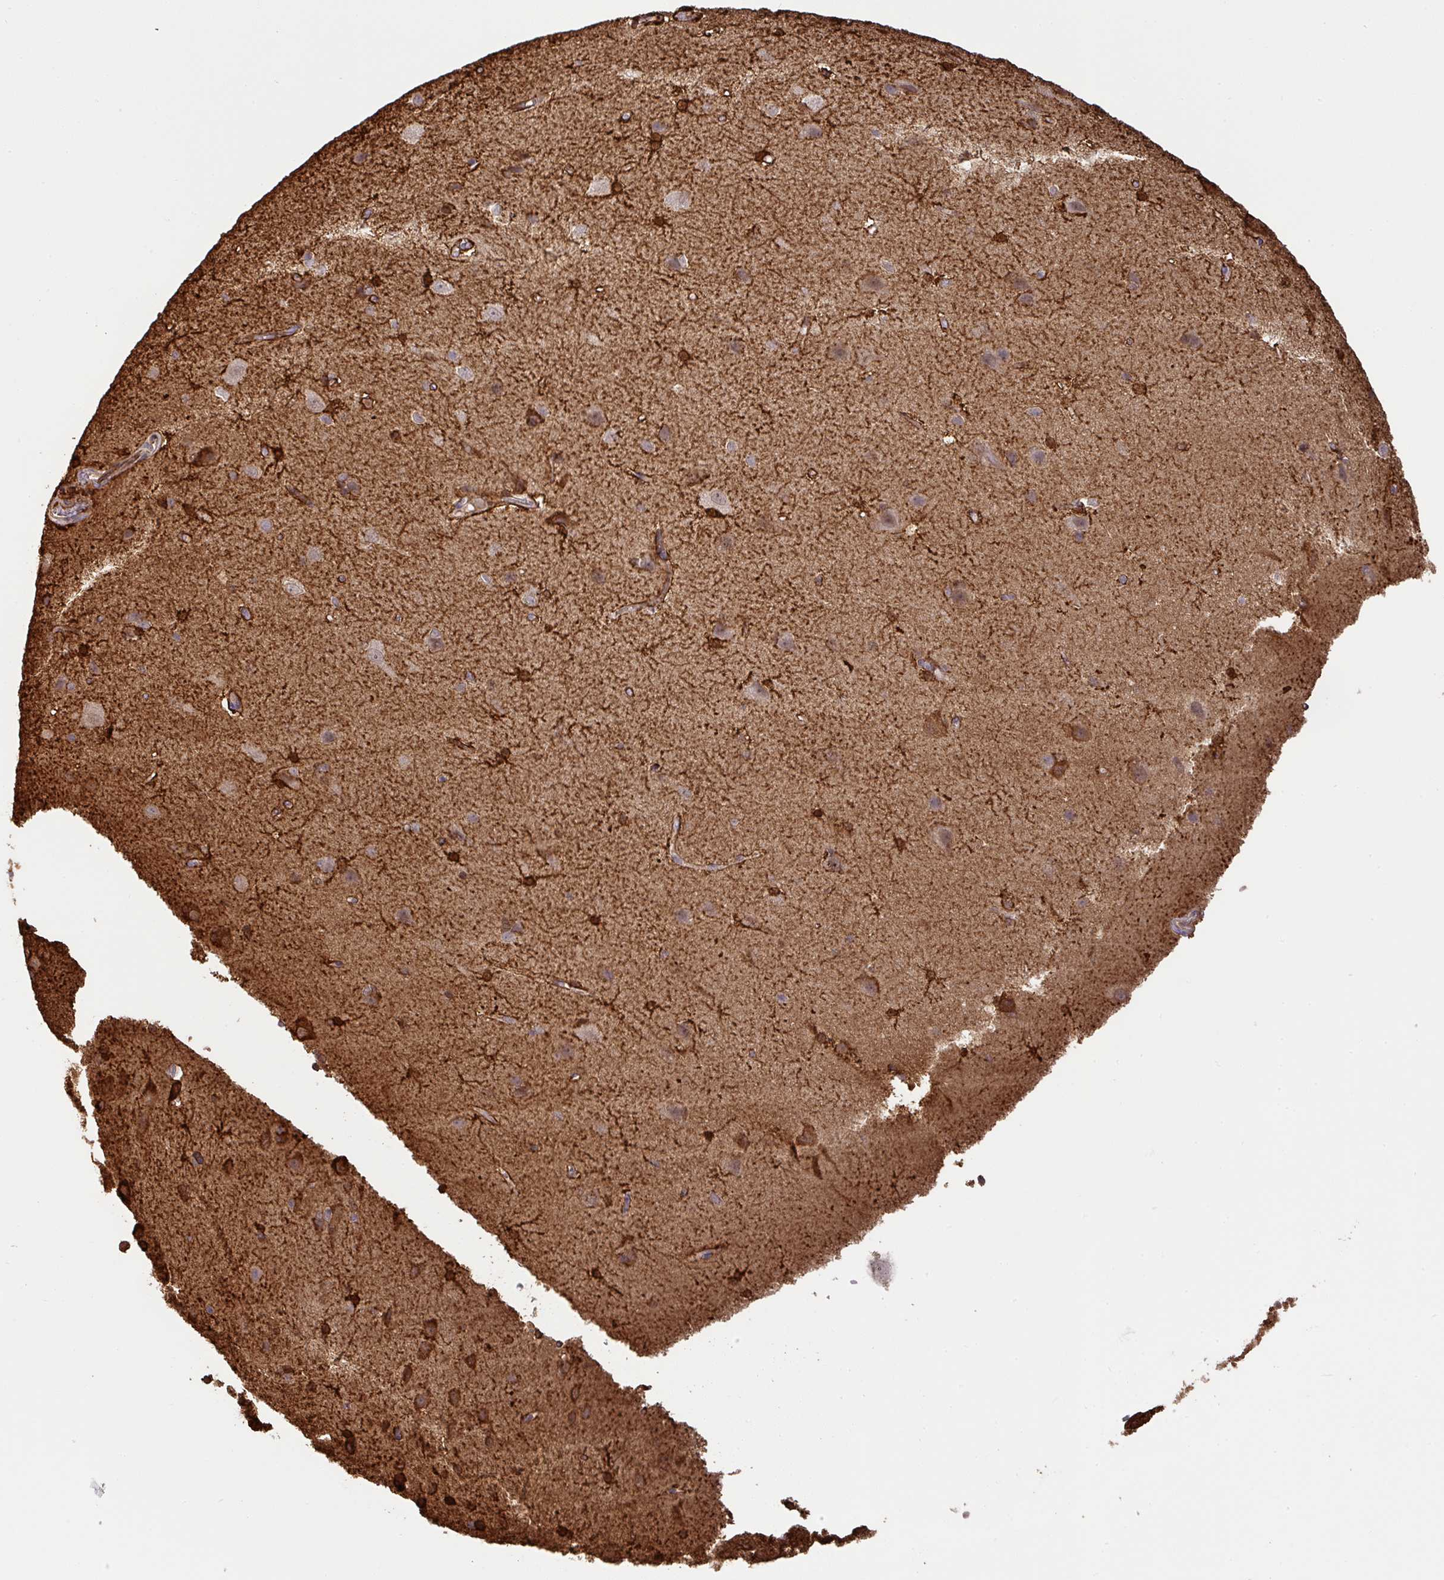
{"staining": {"intensity": "moderate", "quantity": ">75%", "location": "cytoplasmic/membranous,nuclear"}, "tissue": "cerebral cortex", "cell_type": "Endothelial cells", "image_type": "normal", "snomed": [{"axis": "morphology", "description": "Normal tissue, NOS"}, {"axis": "topography", "description": "Cerebral cortex"}], "caption": "A high-resolution micrograph shows immunohistochemistry staining of benign cerebral cortex, which displays moderate cytoplasmic/membranous,nuclear staining in about >75% of endothelial cells. The staining was performed using DAB, with brown indicating positive protein expression. Nuclei are stained blue with hematoxylin.", "gene": "GCNT7", "patient": {"sex": "male", "age": 37}}